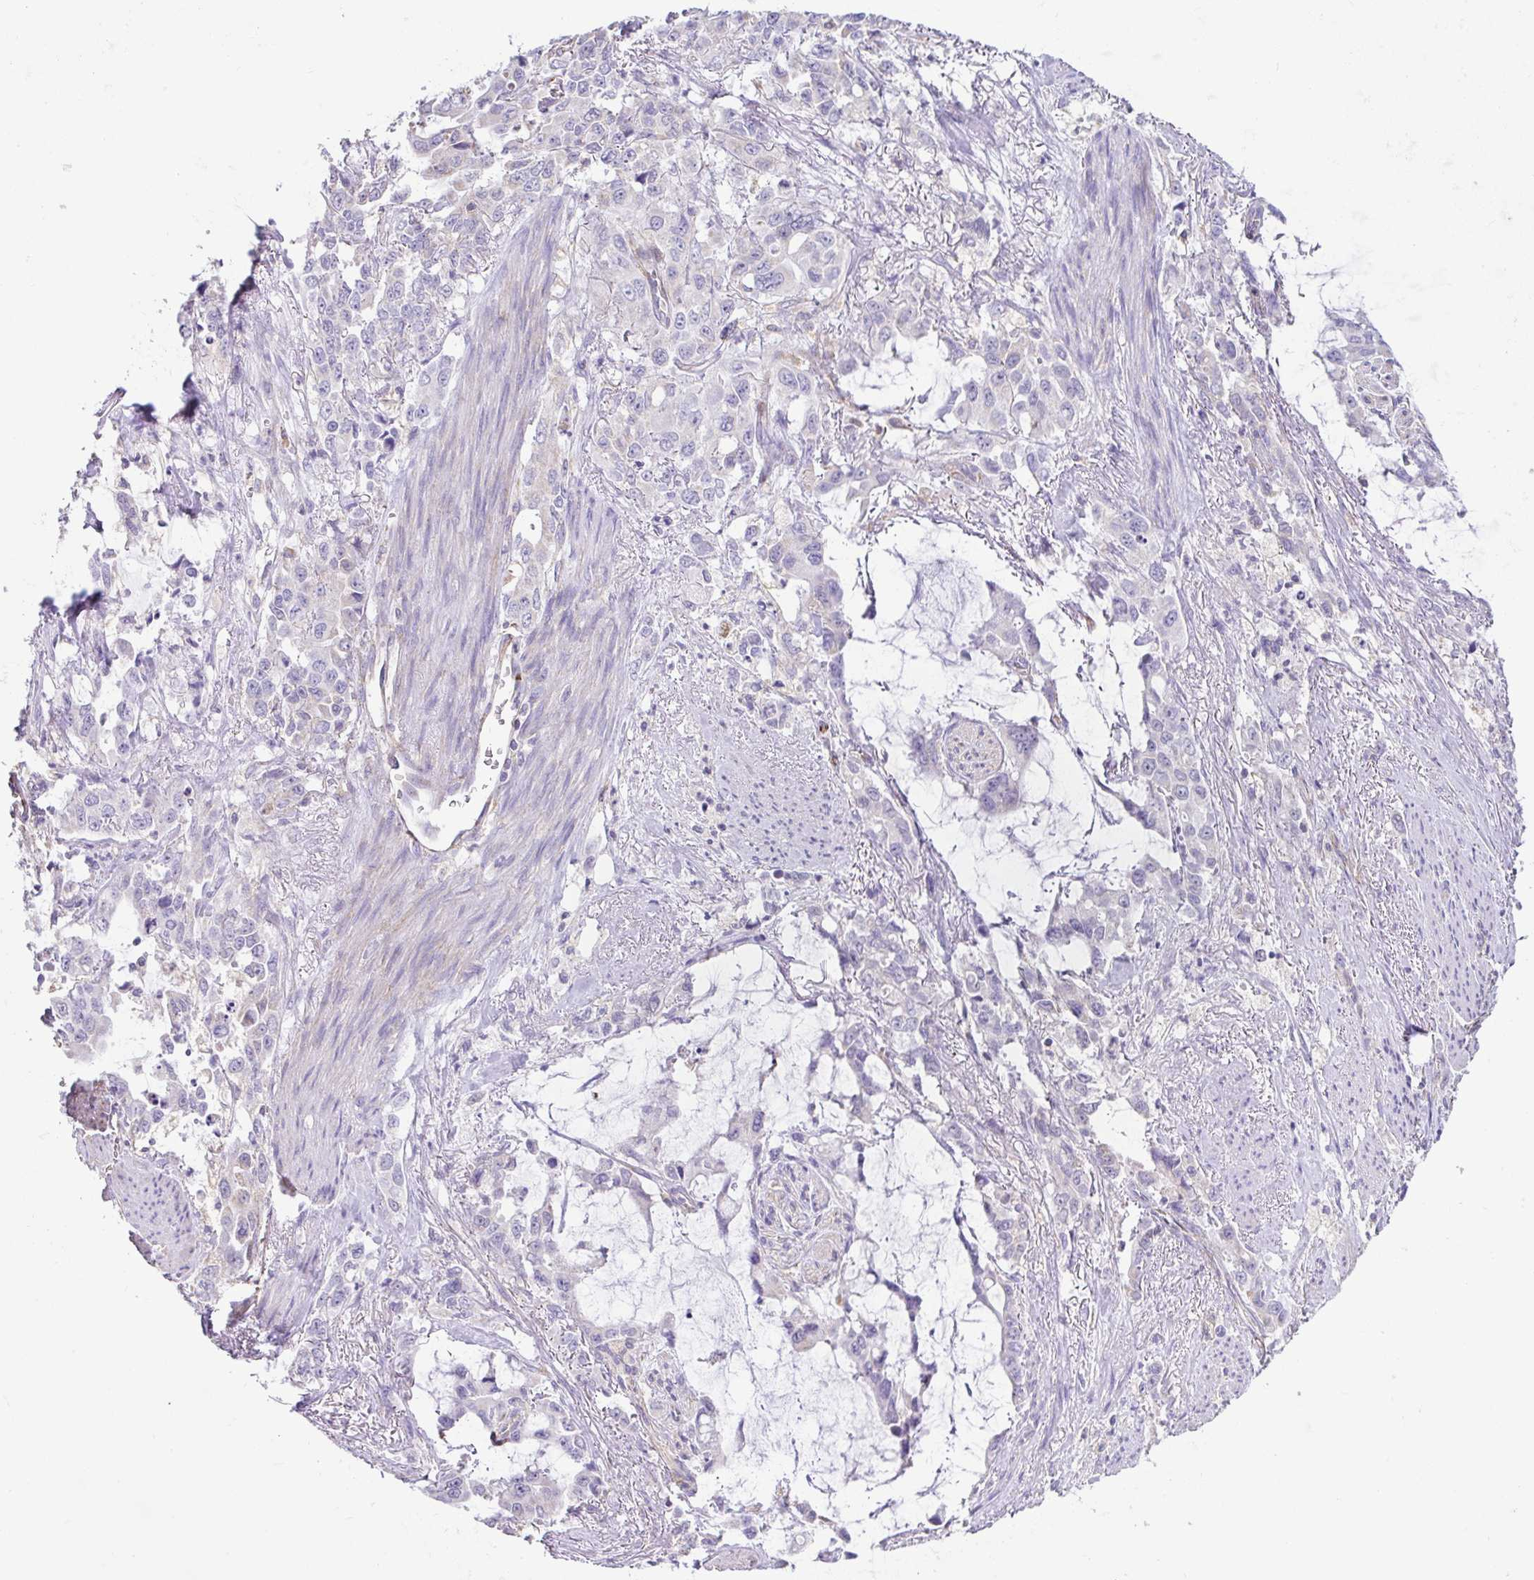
{"staining": {"intensity": "negative", "quantity": "none", "location": "none"}, "tissue": "stomach cancer", "cell_type": "Tumor cells", "image_type": "cancer", "snomed": [{"axis": "morphology", "description": "Adenocarcinoma, NOS"}, {"axis": "topography", "description": "Stomach, upper"}], "caption": "Photomicrograph shows no protein positivity in tumor cells of adenocarcinoma (stomach) tissue. Nuclei are stained in blue.", "gene": "DOK7", "patient": {"sex": "male", "age": 85}}